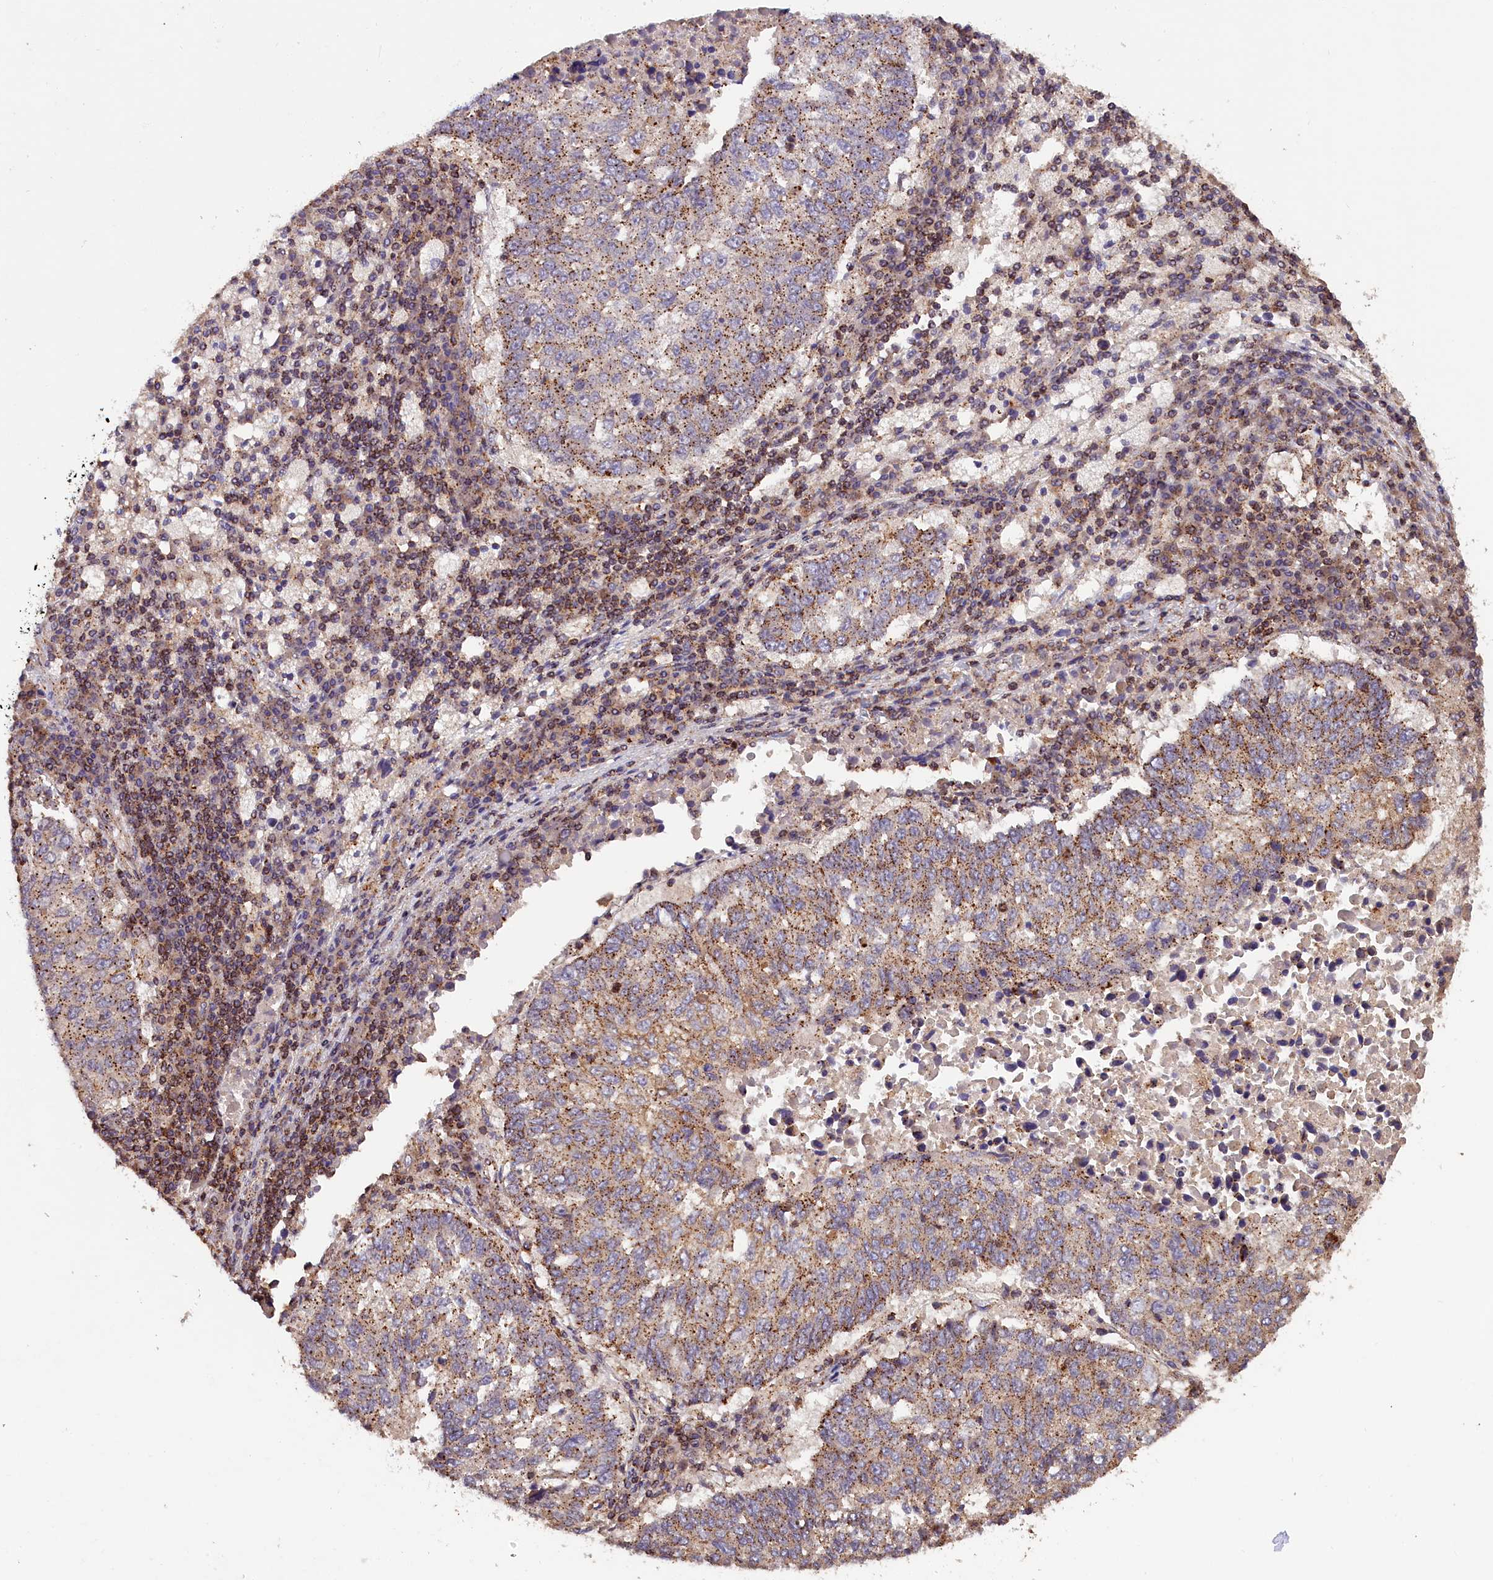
{"staining": {"intensity": "moderate", "quantity": ">75%", "location": "cytoplasmic/membranous"}, "tissue": "lung cancer", "cell_type": "Tumor cells", "image_type": "cancer", "snomed": [{"axis": "morphology", "description": "Squamous cell carcinoma, NOS"}, {"axis": "topography", "description": "Lung"}], "caption": "Protein staining by IHC exhibits moderate cytoplasmic/membranous expression in approximately >75% of tumor cells in lung squamous cell carcinoma. The protein is stained brown, and the nuclei are stained in blue (DAB IHC with brightfield microscopy, high magnification).", "gene": "IST1", "patient": {"sex": "male", "age": 73}}